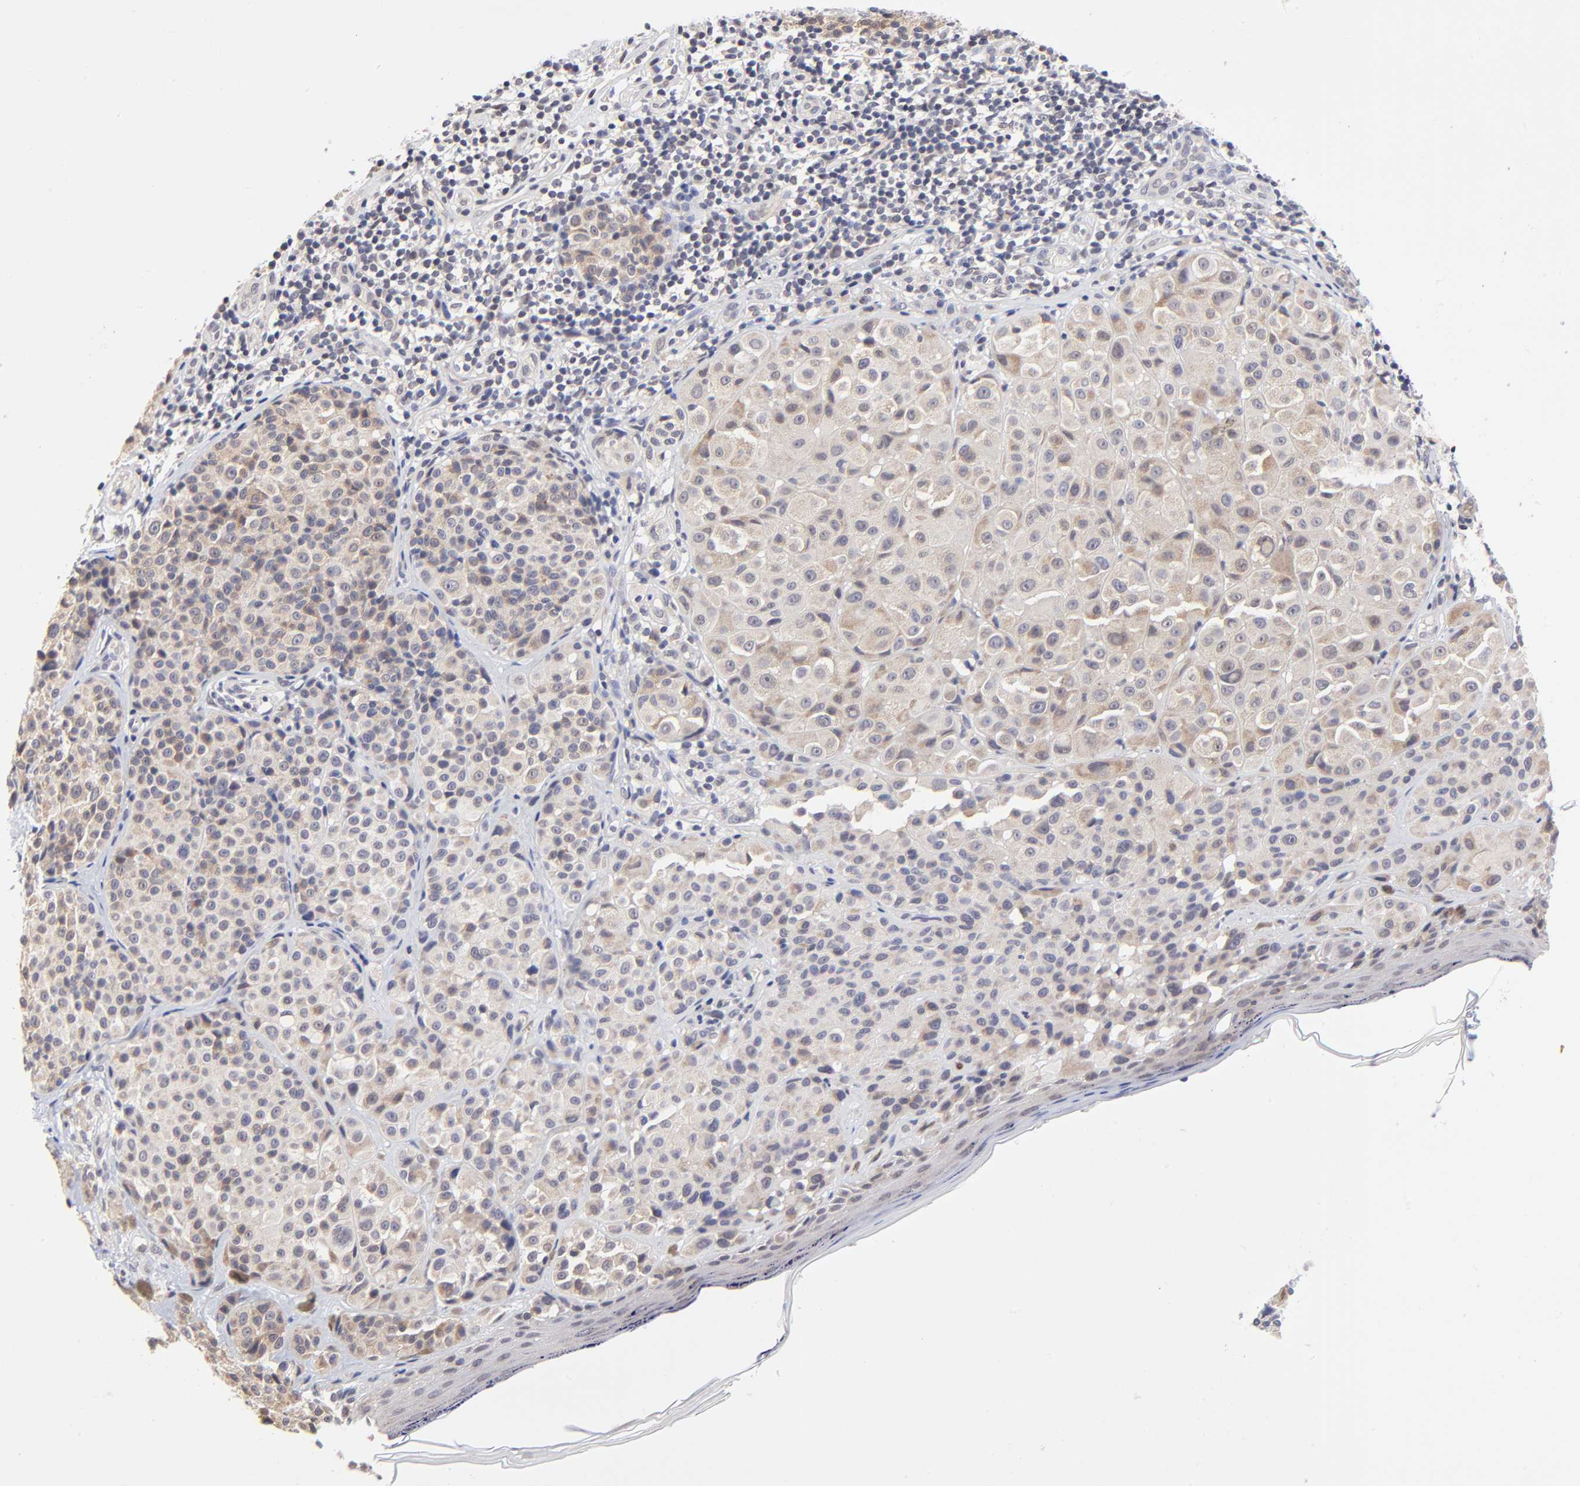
{"staining": {"intensity": "weak", "quantity": ">75%", "location": "cytoplasmic/membranous"}, "tissue": "melanoma", "cell_type": "Tumor cells", "image_type": "cancer", "snomed": [{"axis": "morphology", "description": "Malignant melanoma, NOS"}, {"axis": "topography", "description": "Skin"}], "caption": "A brown stain labels weak cytoplasmic/membranous expression of a protein in human melanoma tumor cells.", "gene": "FBXO8", "patient": {"sex": "female", "age": 75}}